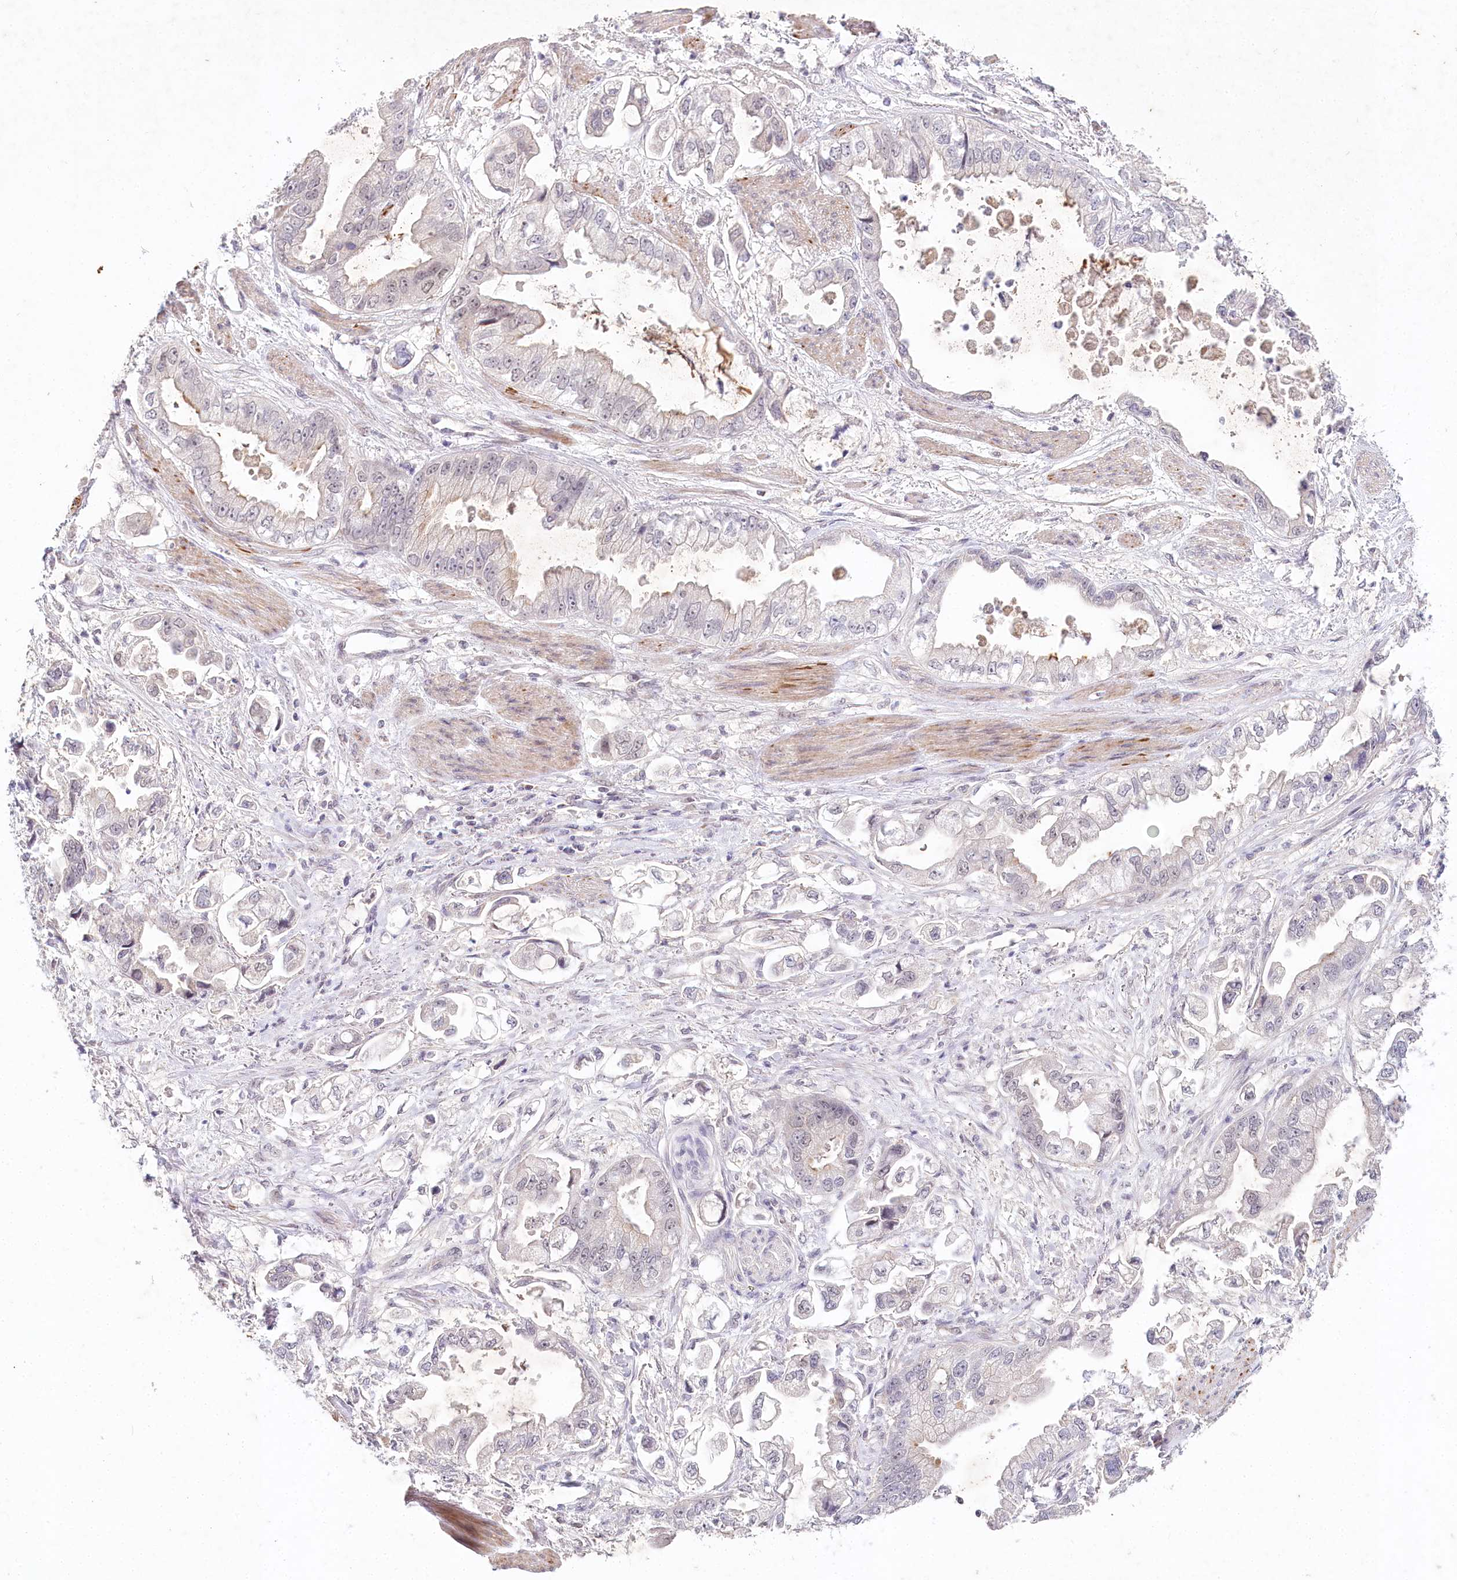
{"staining": {"intensity": "negative", "quantity": "none", "location": "none"}, "tissue": "stomach cancer", "cell_type": "Tumor cells", "image_type": "cancer", "snomed": [{"axis": "morphology", "description": "Adenocarcinoma, NOS"}, {"axis": "topography", "description": "Stomach"}], "caption": "Tumor cells are negative for protein expression in human stomach cancer. (Immunohistochemistry (ihc), brightfield microscopy, high magnification).", "gene": "AMTN", "patient": {"sex": "male", "age": 62}}